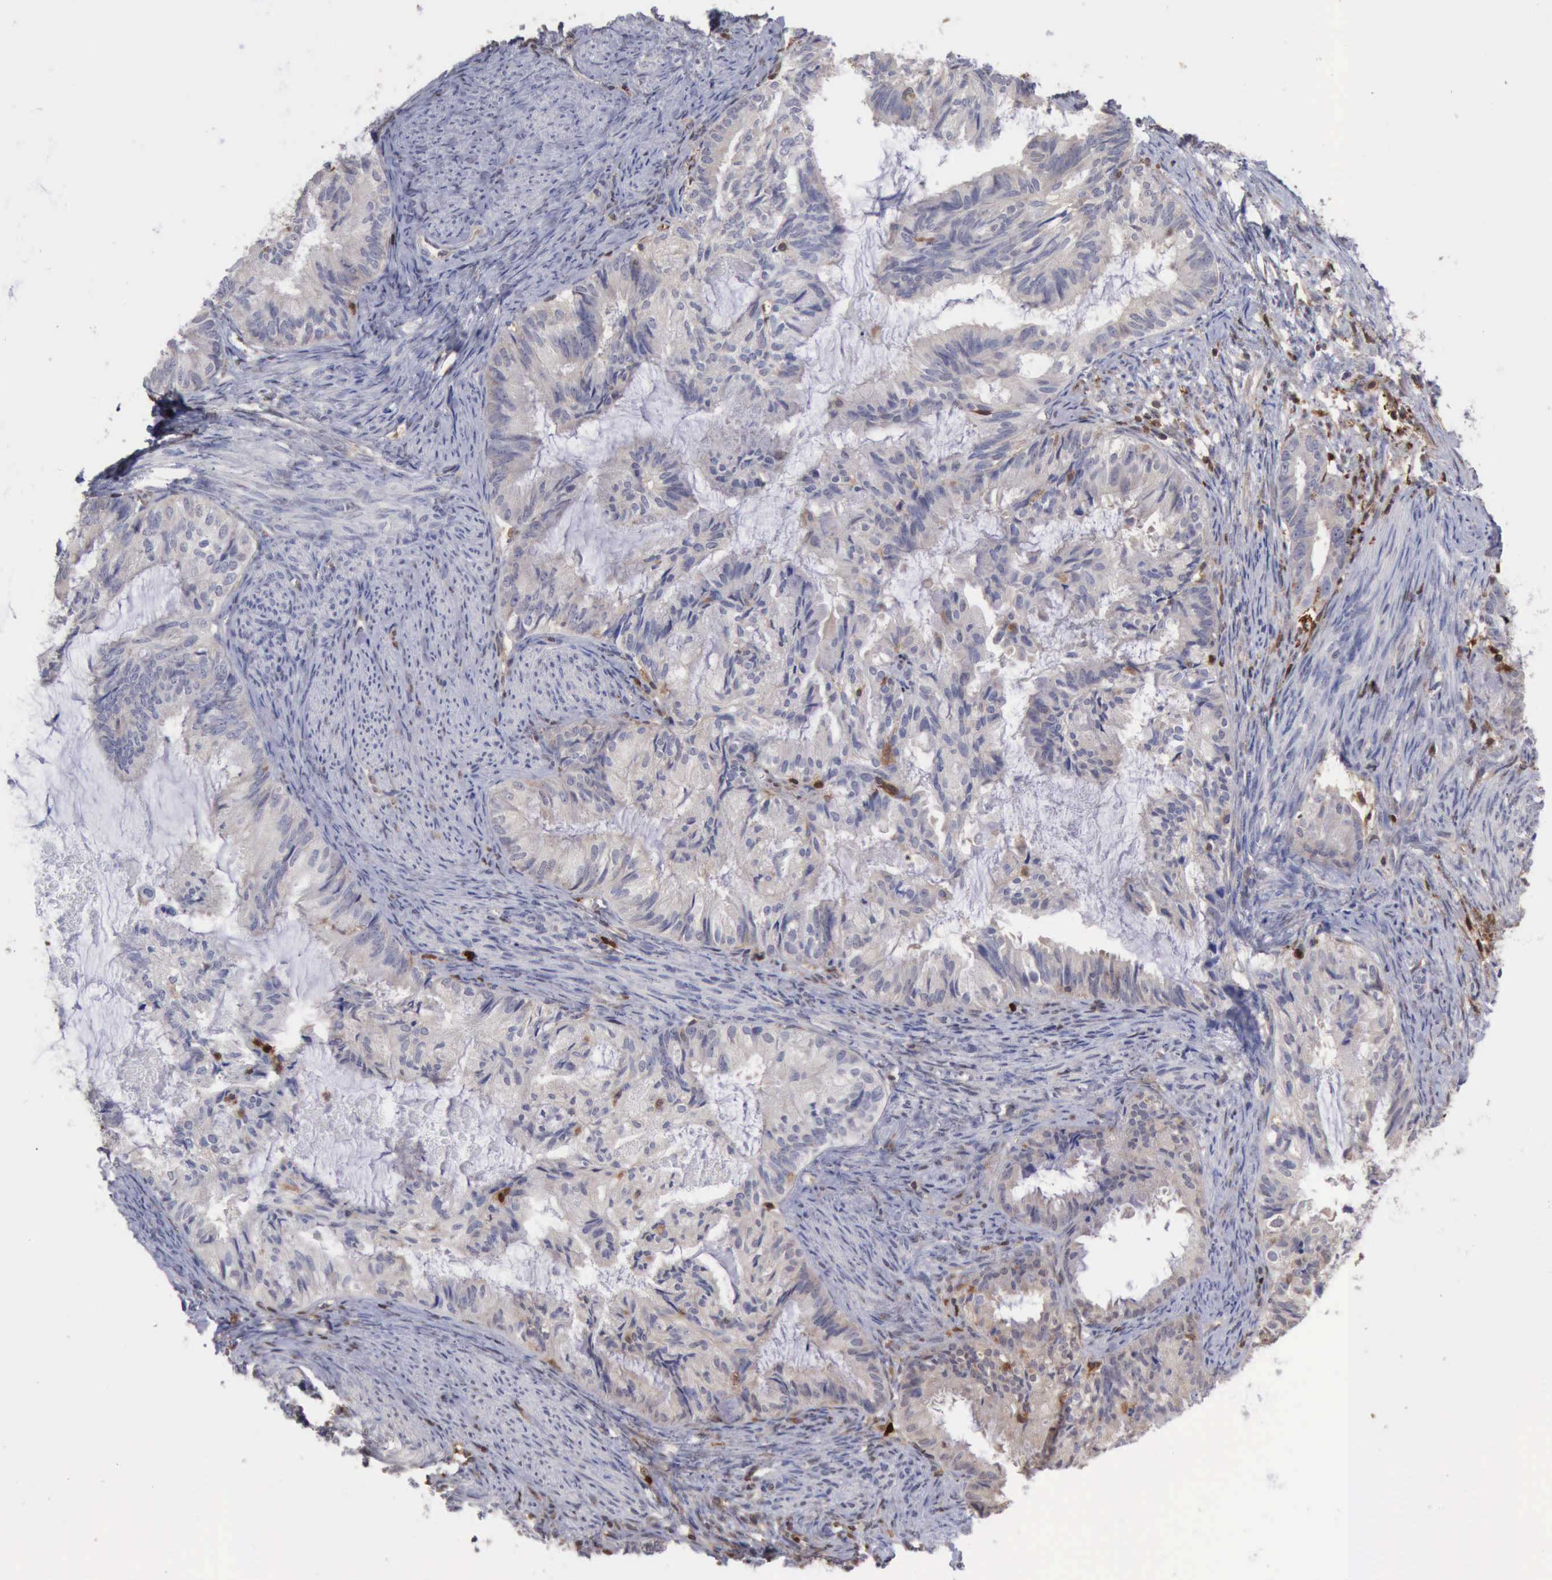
{"staining": {"intensity": "weak", "quantity": "25%-75%", "location": "cytoplasmic/membranous"}, "tissue": "endometrial cancer", "cell_type": "Tumor cells", "image_type": "cancer", "snomed": [{"axis": "morphology", "description": "Adenocarcinoma, NOS"}, {"axis": "topography", "description": "Endometrium"}], "caption": "Immunohistochemical staining of human endometrial cancer reveals weak cytoplasmic/membranous protein staining in about 25%-75% of tumor cells.", "gene": "STAT1", "patient": {"sex": "female", "age": 86}}